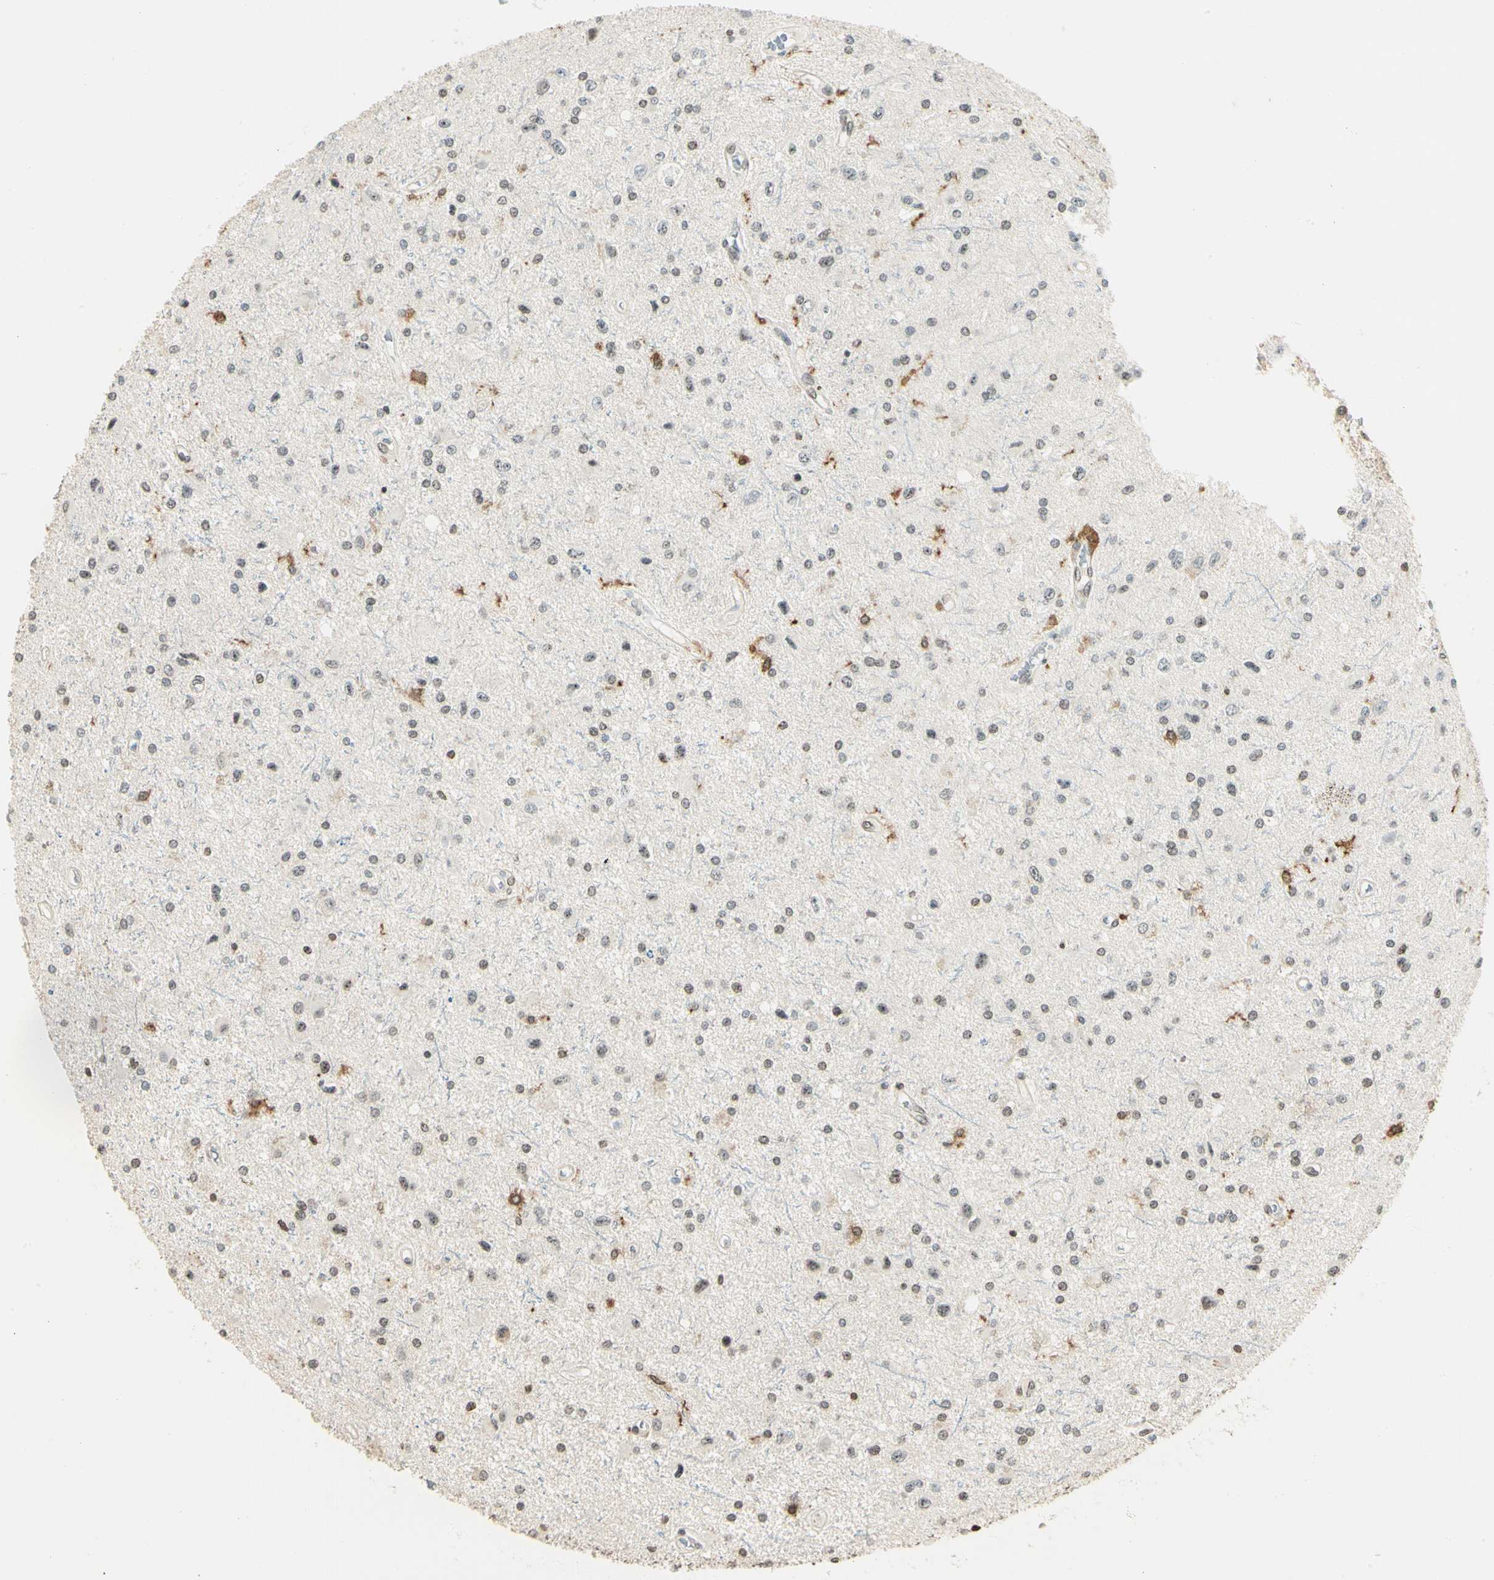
{"staining": {"intensity": "weak", "quantity": "<25%", "location": "nuclear"}, "tissue": "glioma", "cell_type": "Tumor cells", "image_type": "cancer", "snomed": [{"axis": "morphology", "description": "Glioma, malignant, Low grade"}, {"axis": "topography", "description": "Brain"}], "caption": "DAB immunohistochemical staining of human malignant glioma (low-grade) shows no significant positivity in tumor cells. Brightfield microscopy of IHC stained with DAB (3,3'-diaminobenzidine) (brown) and hematoxylin (blue), captured at high magnification.", "gene": "FER", "patient": {"sex": "male", "age": 58}}